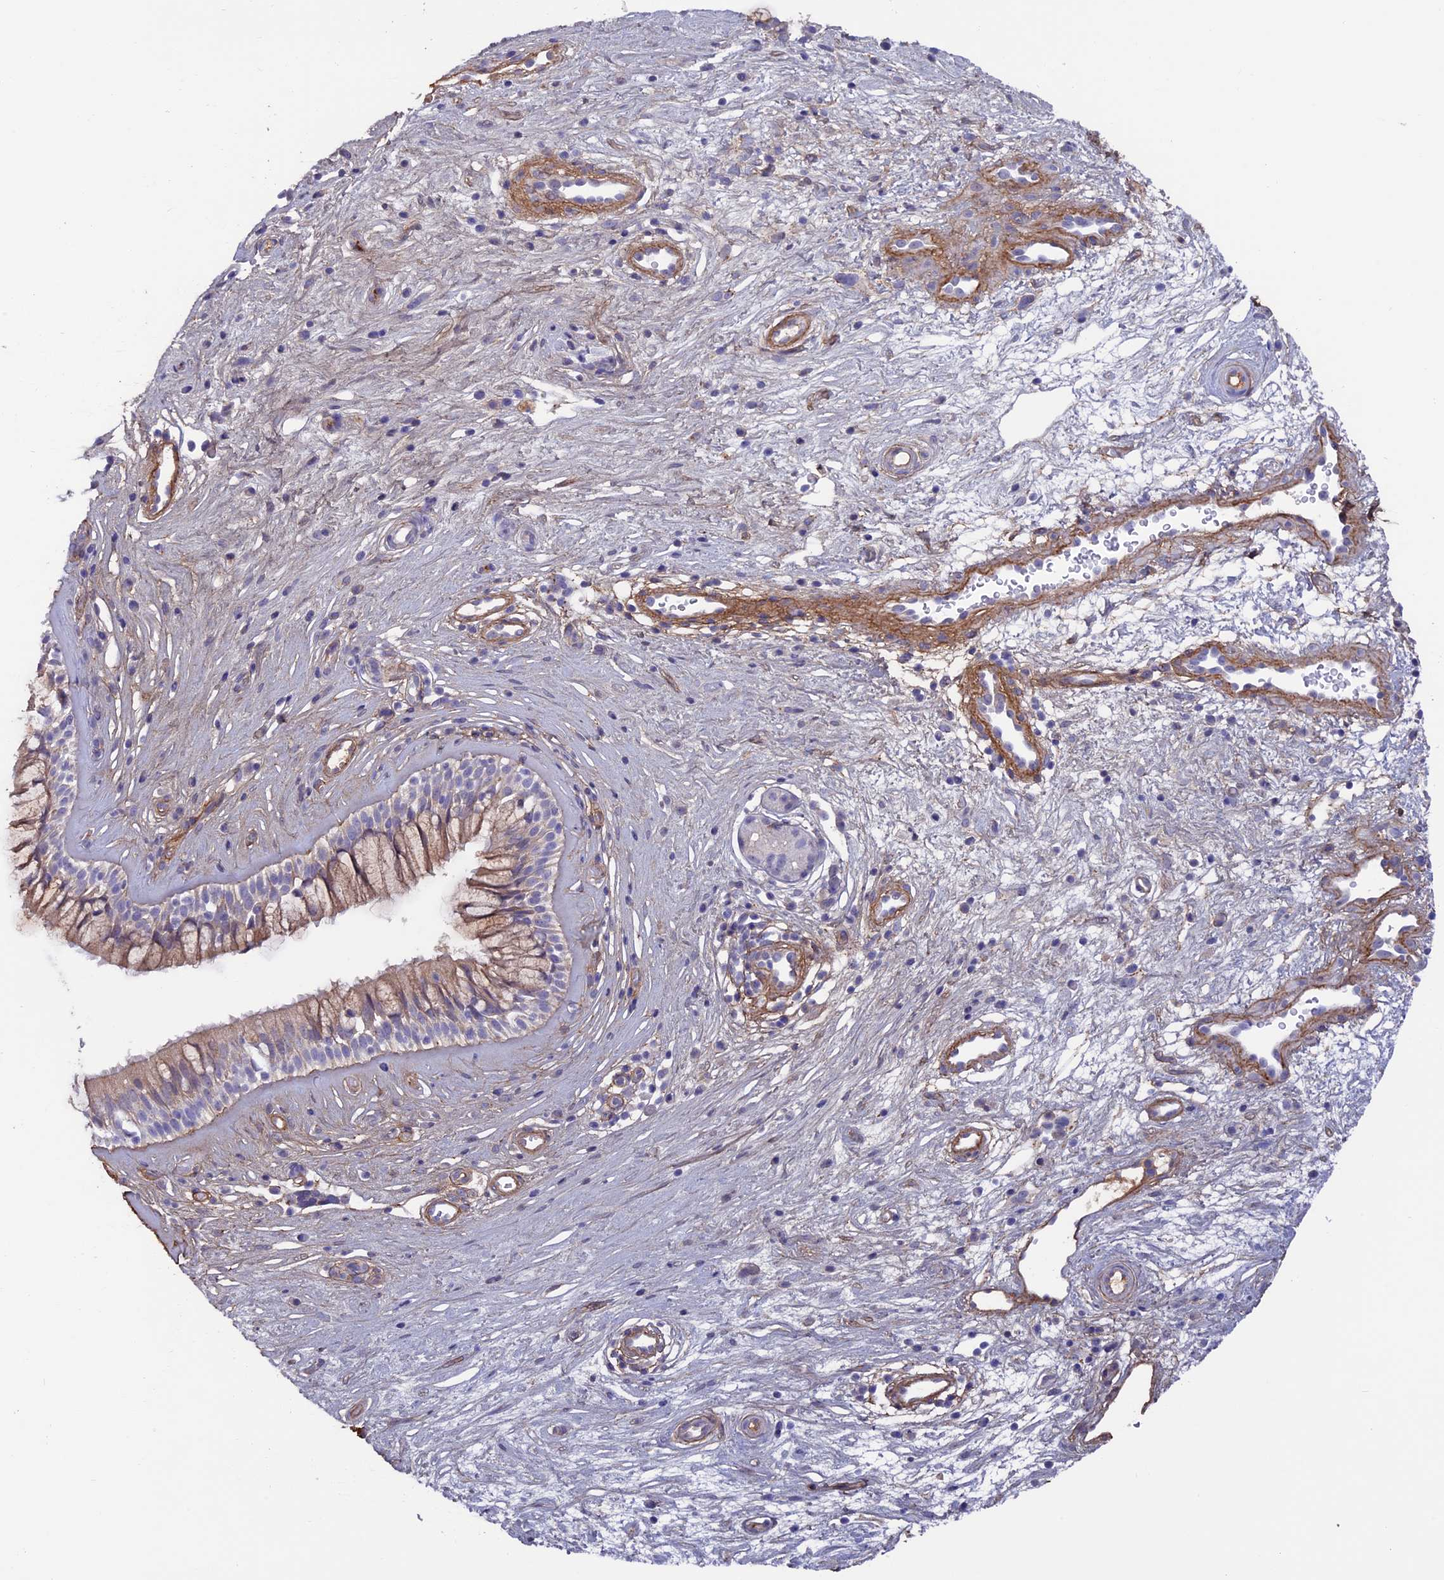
{"staining": {"intensity": "weak", "quantity": ">75%", "location": "cytoplasmic/membranous"}, "tissue": "nasopharynx", "cell_type": "Respiratory epithelial cells", "image_type": "normal", "snomed": [{"axis": "morphology", "description": "Normal tissue, NOS"}, {"axis": "topography", "description": "Nasopharynx"}], "caption": "The histopathology image displays staining of normal nasopharynx, revealing weak cytoplasmic/membranous protein expression (brown color) within respiratory epithelial cells.", "gene": "COL4A3", "patient": {"sex": "male", "age": 32}}